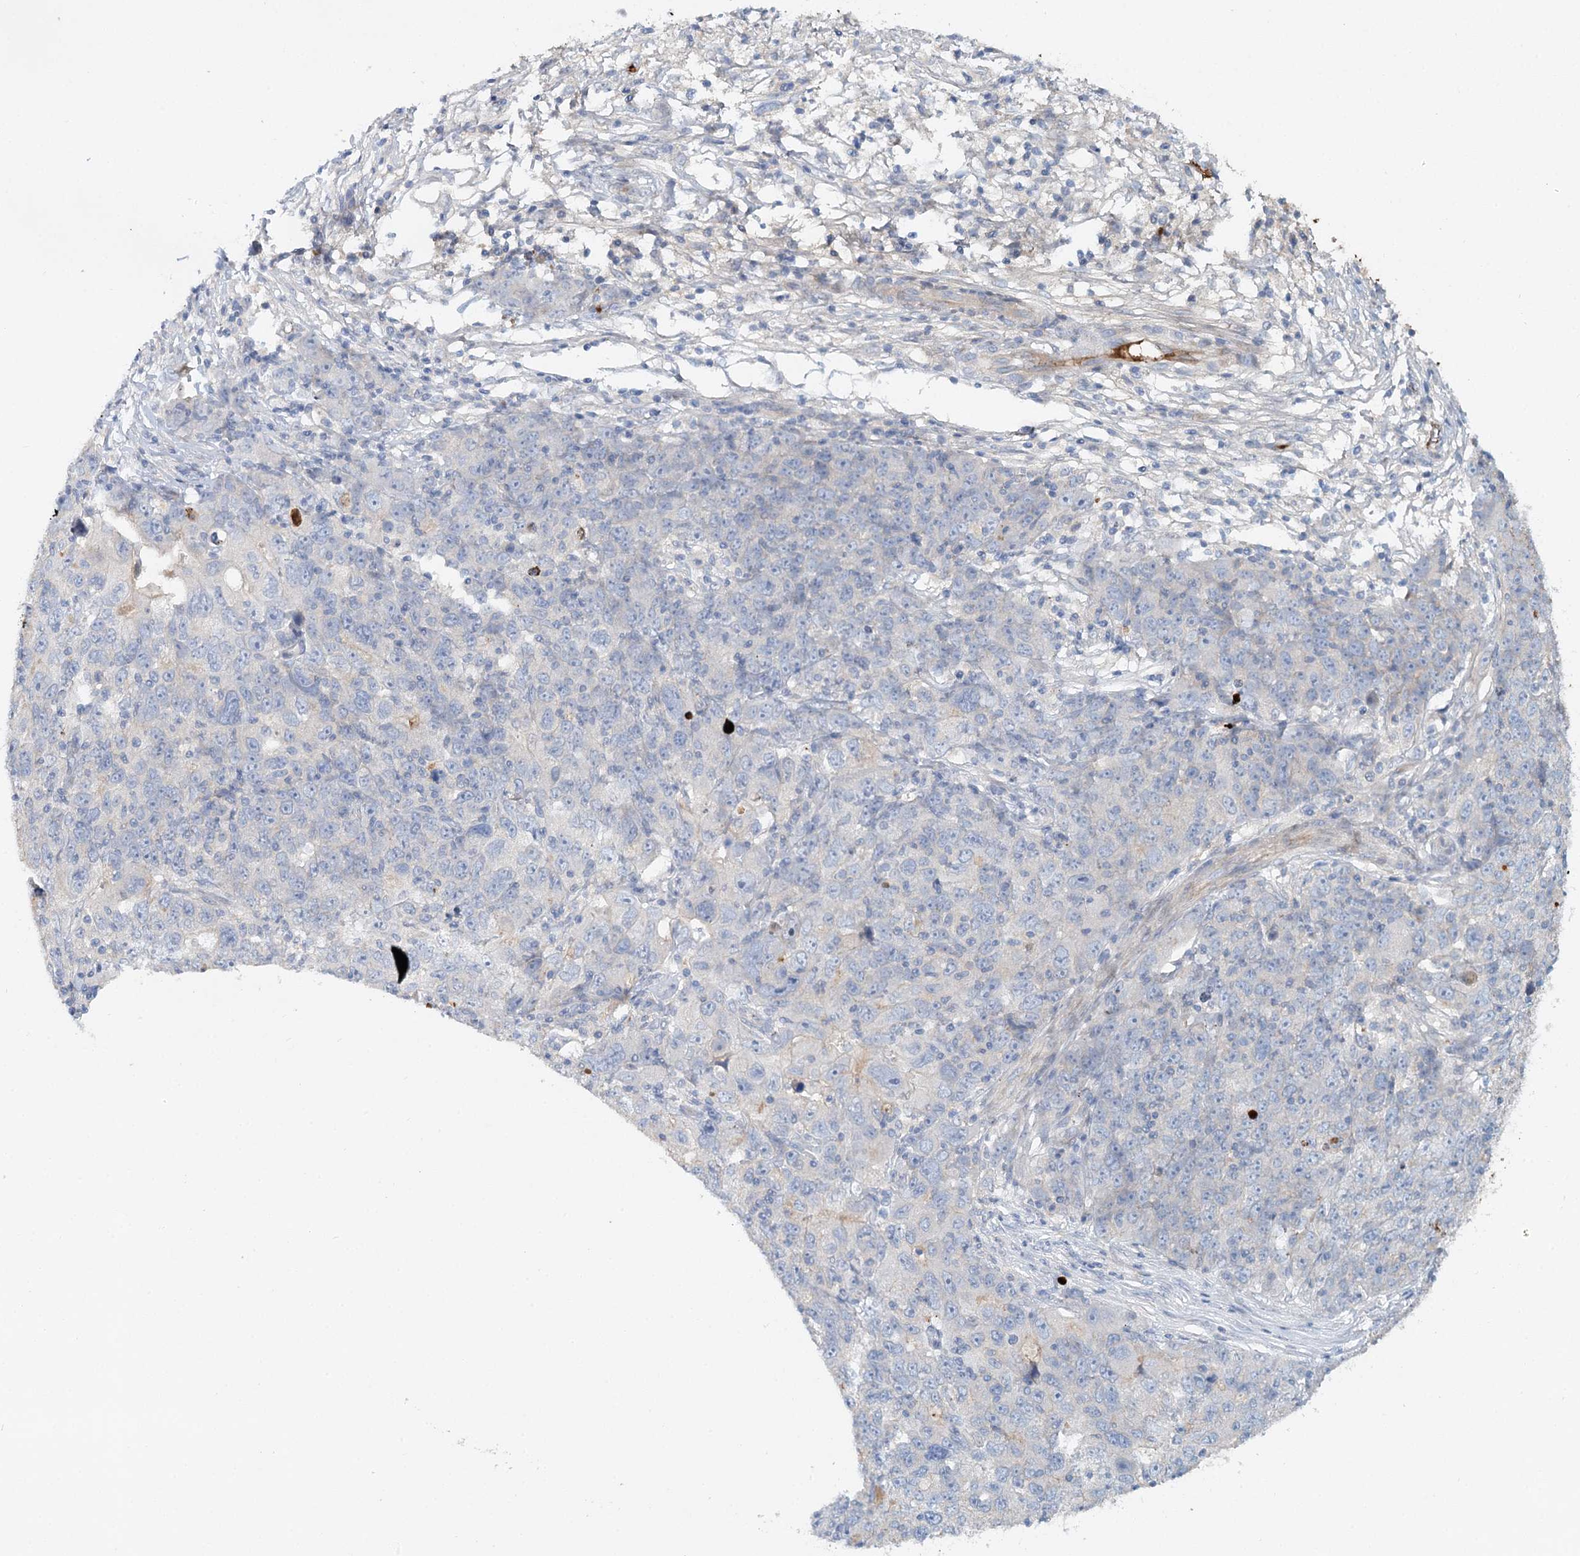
{"staining": {"intensity": "negative", "quantity": "none", "location": "none"}, "tissue": "ovarian cancer", "cell_type": "Tumor cells", "image_type": "cancer", "snomed": [{"axis": "morphology", "description": "Carcinoma, endometroid"}, {"axis": "topography", "description": "Ovary"}], "caption": "This photomicrograph is of endometroid carcinoma (ovarian) stained with immunohistochemistry to label a protein in brown with the nuclei are counter-stained blue. There is no staining in tumor cells.", "gene": "ALKBH8", "patient": {"sex": "female", "age": 42}}